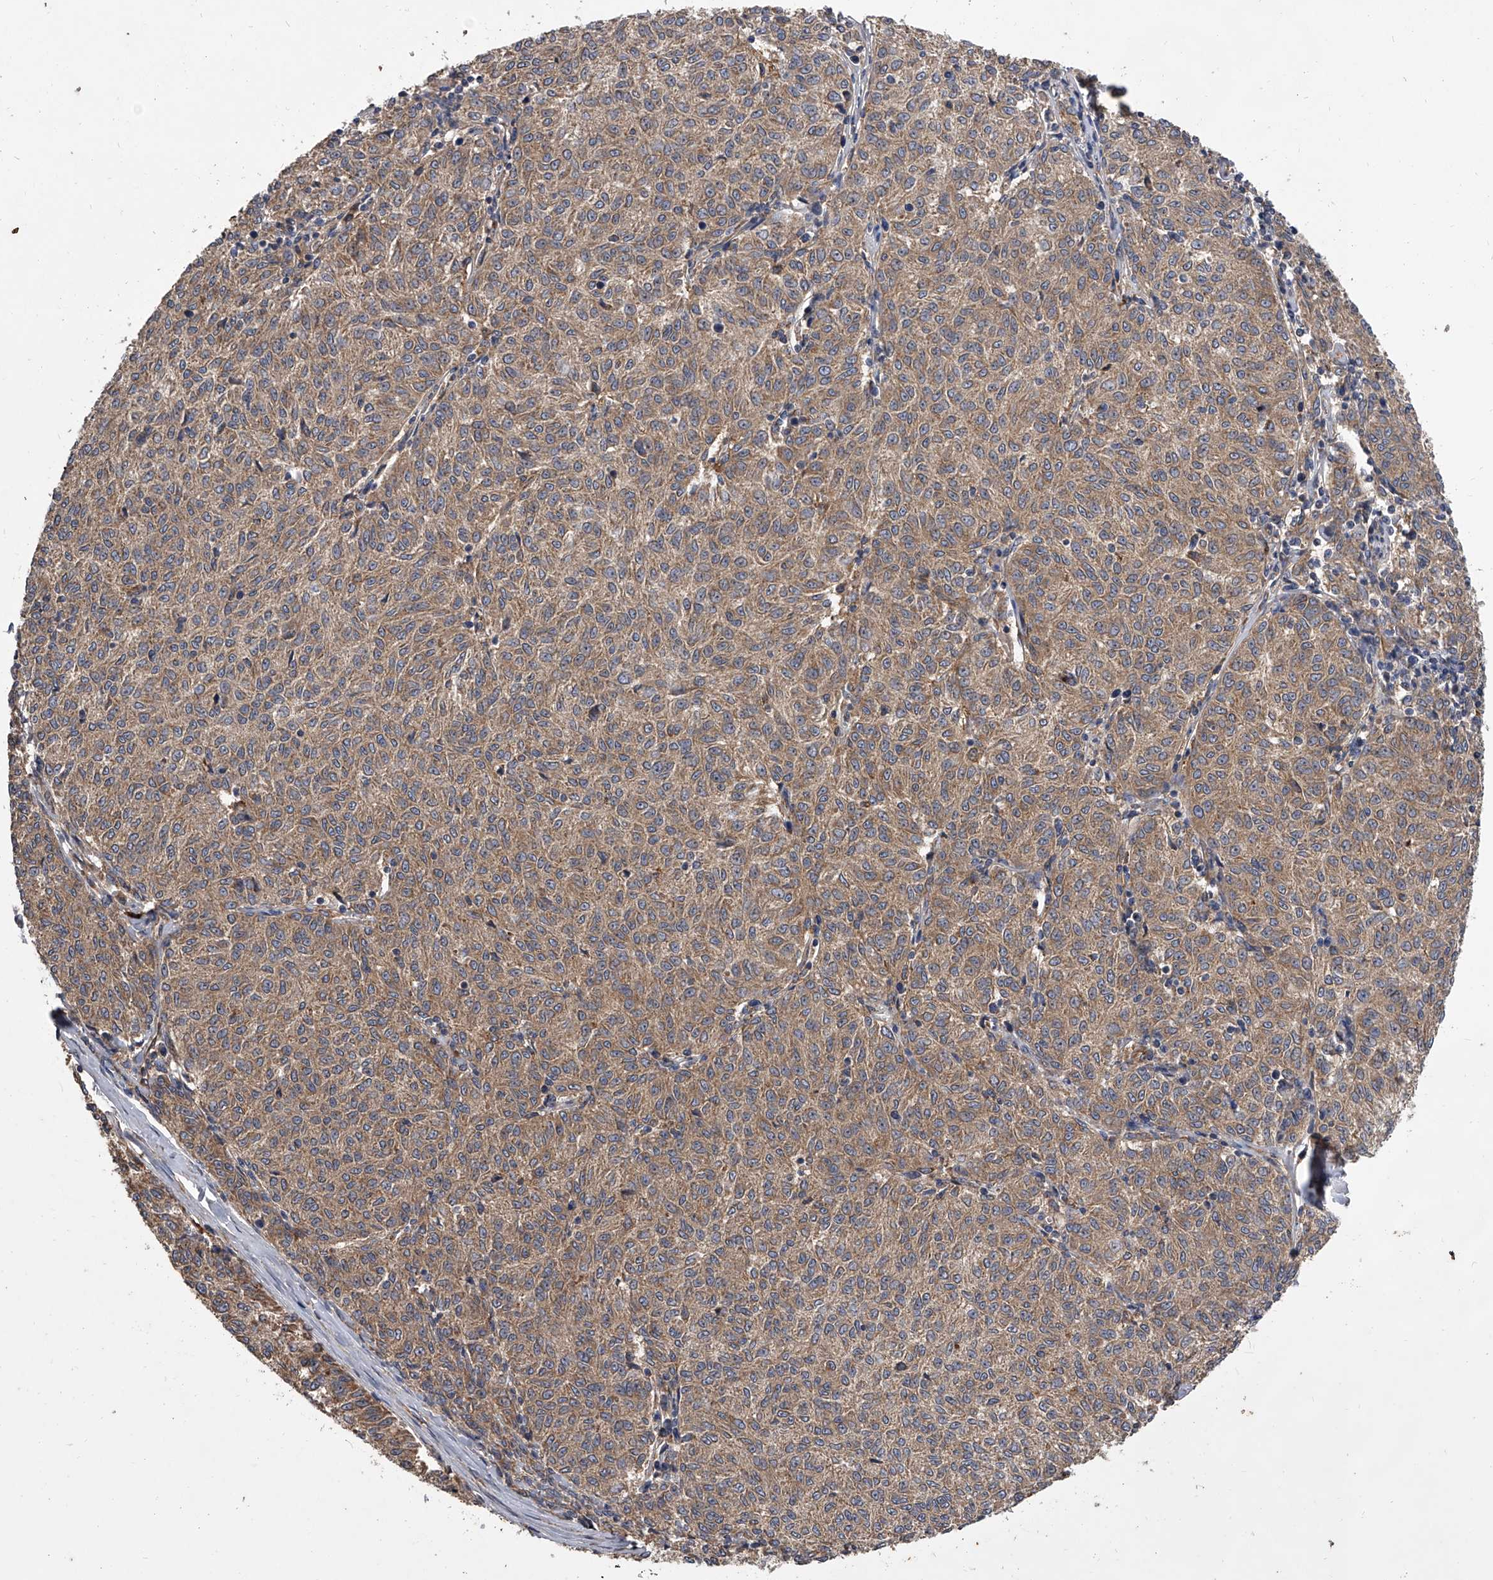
{"staining": {"intensity": "weak", "quantity": ">75%", "location": "cytoplasmic/membranous"}, "tissue": "melanoma", "cell_type": "Tumor cells", "image_type": "cancer", "snomed": [{"axis": "morphology", "description": "Malignant melanoma, NOS"}, {"axis": "topography", "description": "Skin"}], "caption": "Immunohistochemical staining of human malignant melanoma reveals weak cytoplasmic/membranous protein positivity in approximately >75% of tumor cells.", "gene": "EXOC4", "patient": {"sex": "female", "age": 72}}